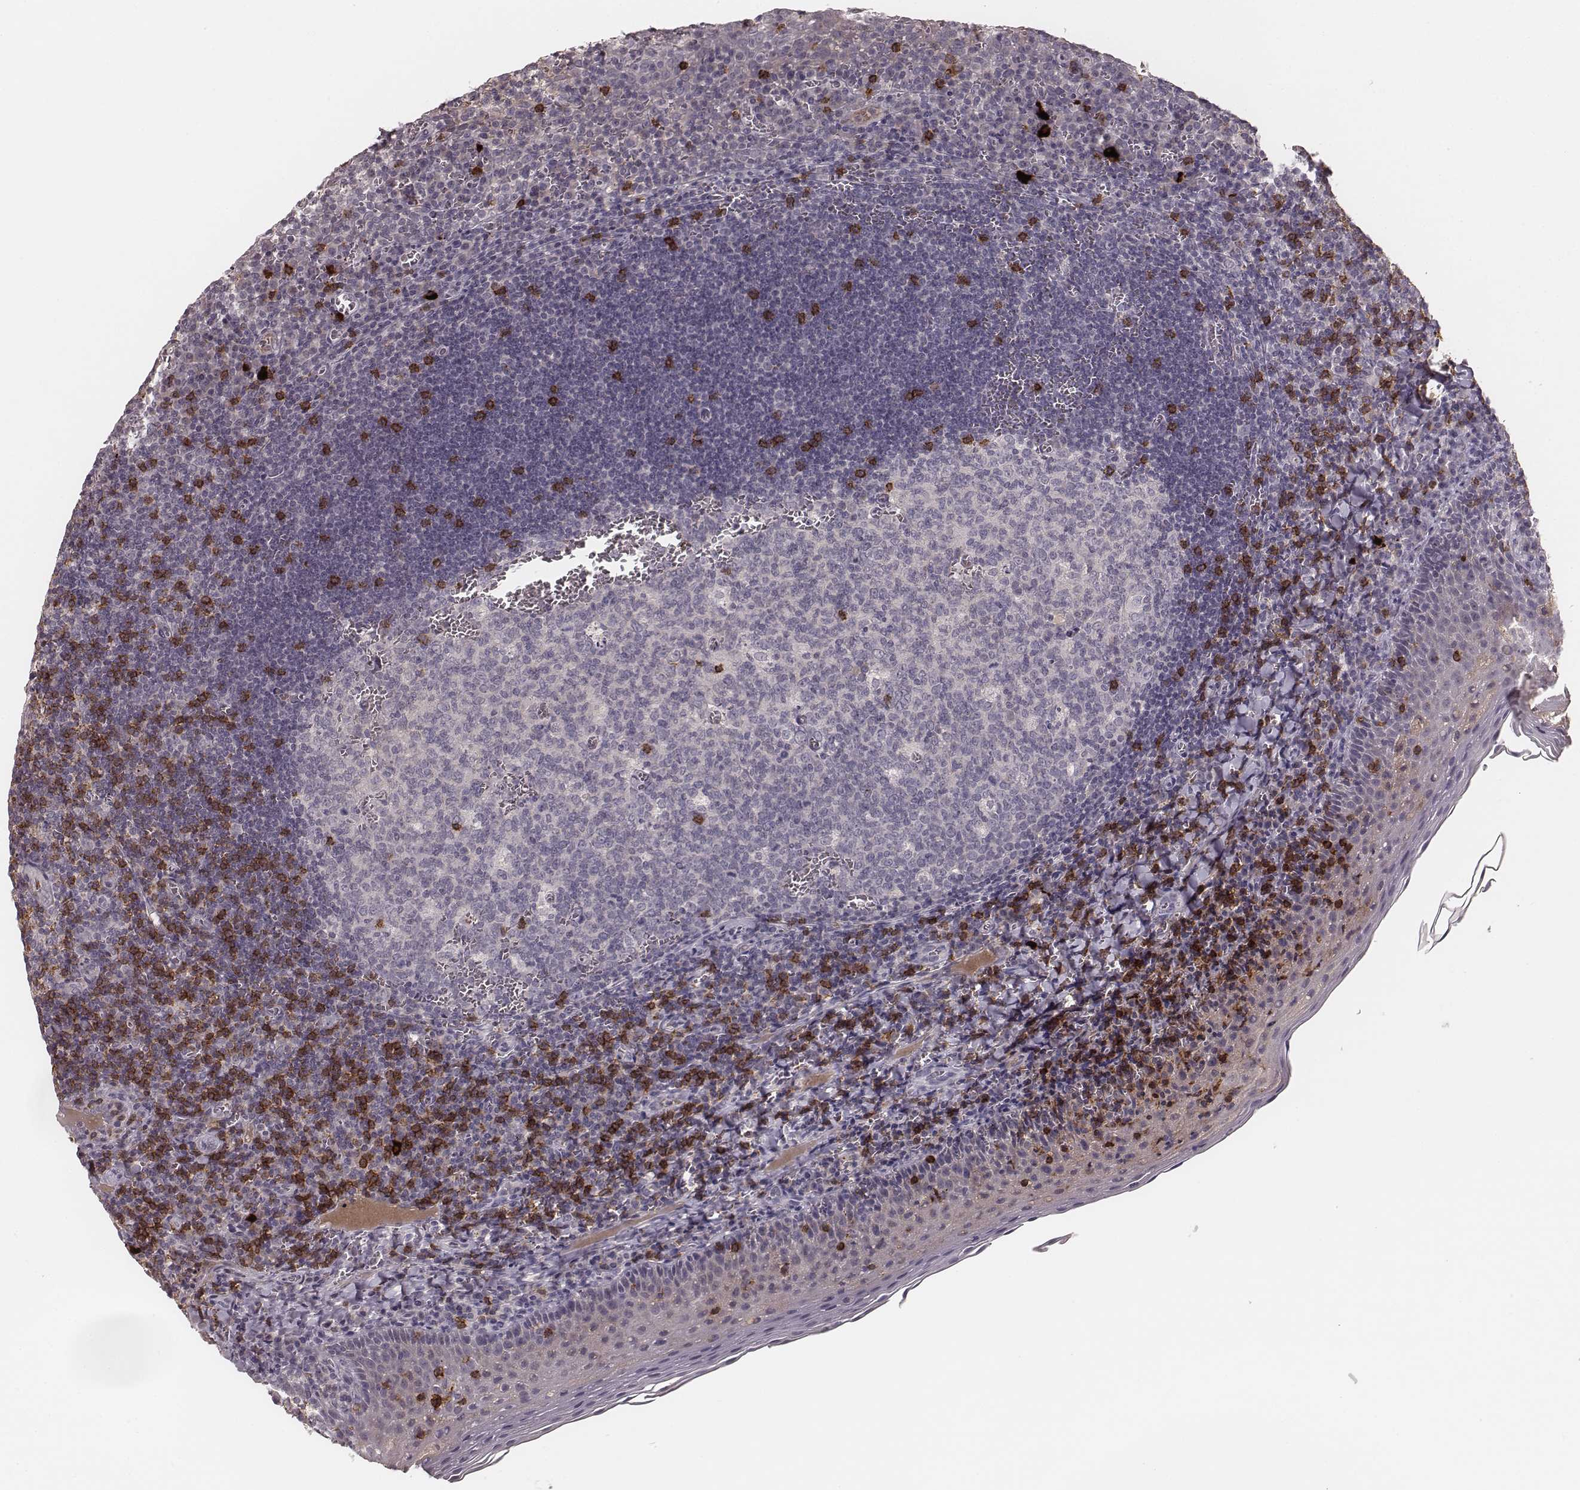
{"staining": {"intensity": "strong", "quantity": "<25%", "location": "cytoplasmic/membranous"}, "tissue": "tonsil", "cell_type": "Germinal center cells", "image_type": "normal", "snomed": [{"axis": "morphology", "description": "Normal tissue, NOS"}, {"axis": "morphology", "description": "Inflammation, NOS"}, {"axis": "topography", "description": "Tonsil"}], "caption": "Immunohistochemical staining of unremarkable human tonsil exhibits strong cytoplasmic/membranous protein expression in approximately <25% of germinal center cells.", "gene": "CD8A", "patient": {"sex": "female", "age": 31}}